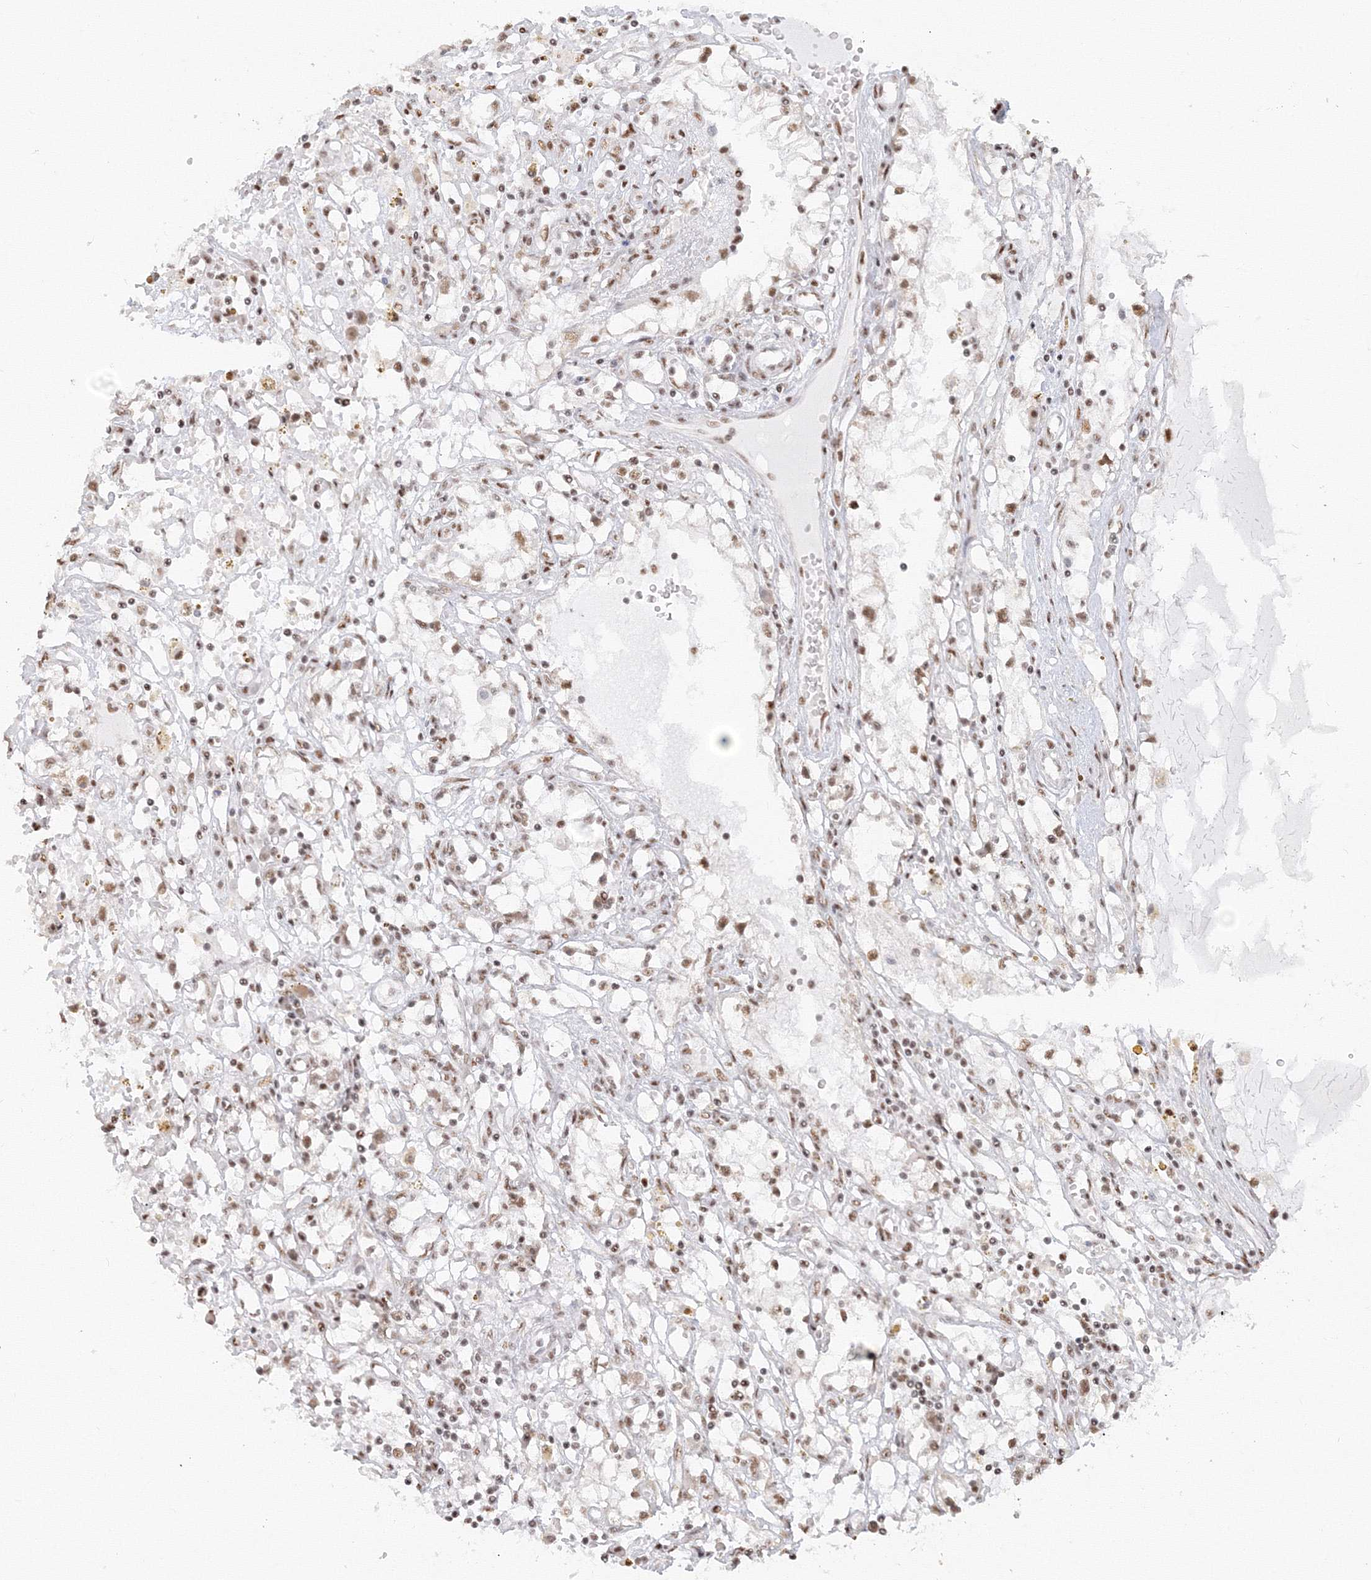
{"staining": {"intensity": "moderate", "quantity": ">75%", "location": "nuclear"}, "tissue": "renal cancer", "cell_type": "Tumor cells", "image_type": "cancer", "snomed": [{"axis": "morphology", "description": "Adenocarcinoma, NOS"}, {"axis": "topography", "description": "Kidney"}], "caption": "An image of renal cancer (adenocarcinoma) stained for a protein displays moderate nuclear brown staining in tumor cells.", "gene": "PPP4R2", "patient": {"sex": "male", "age": 56}}